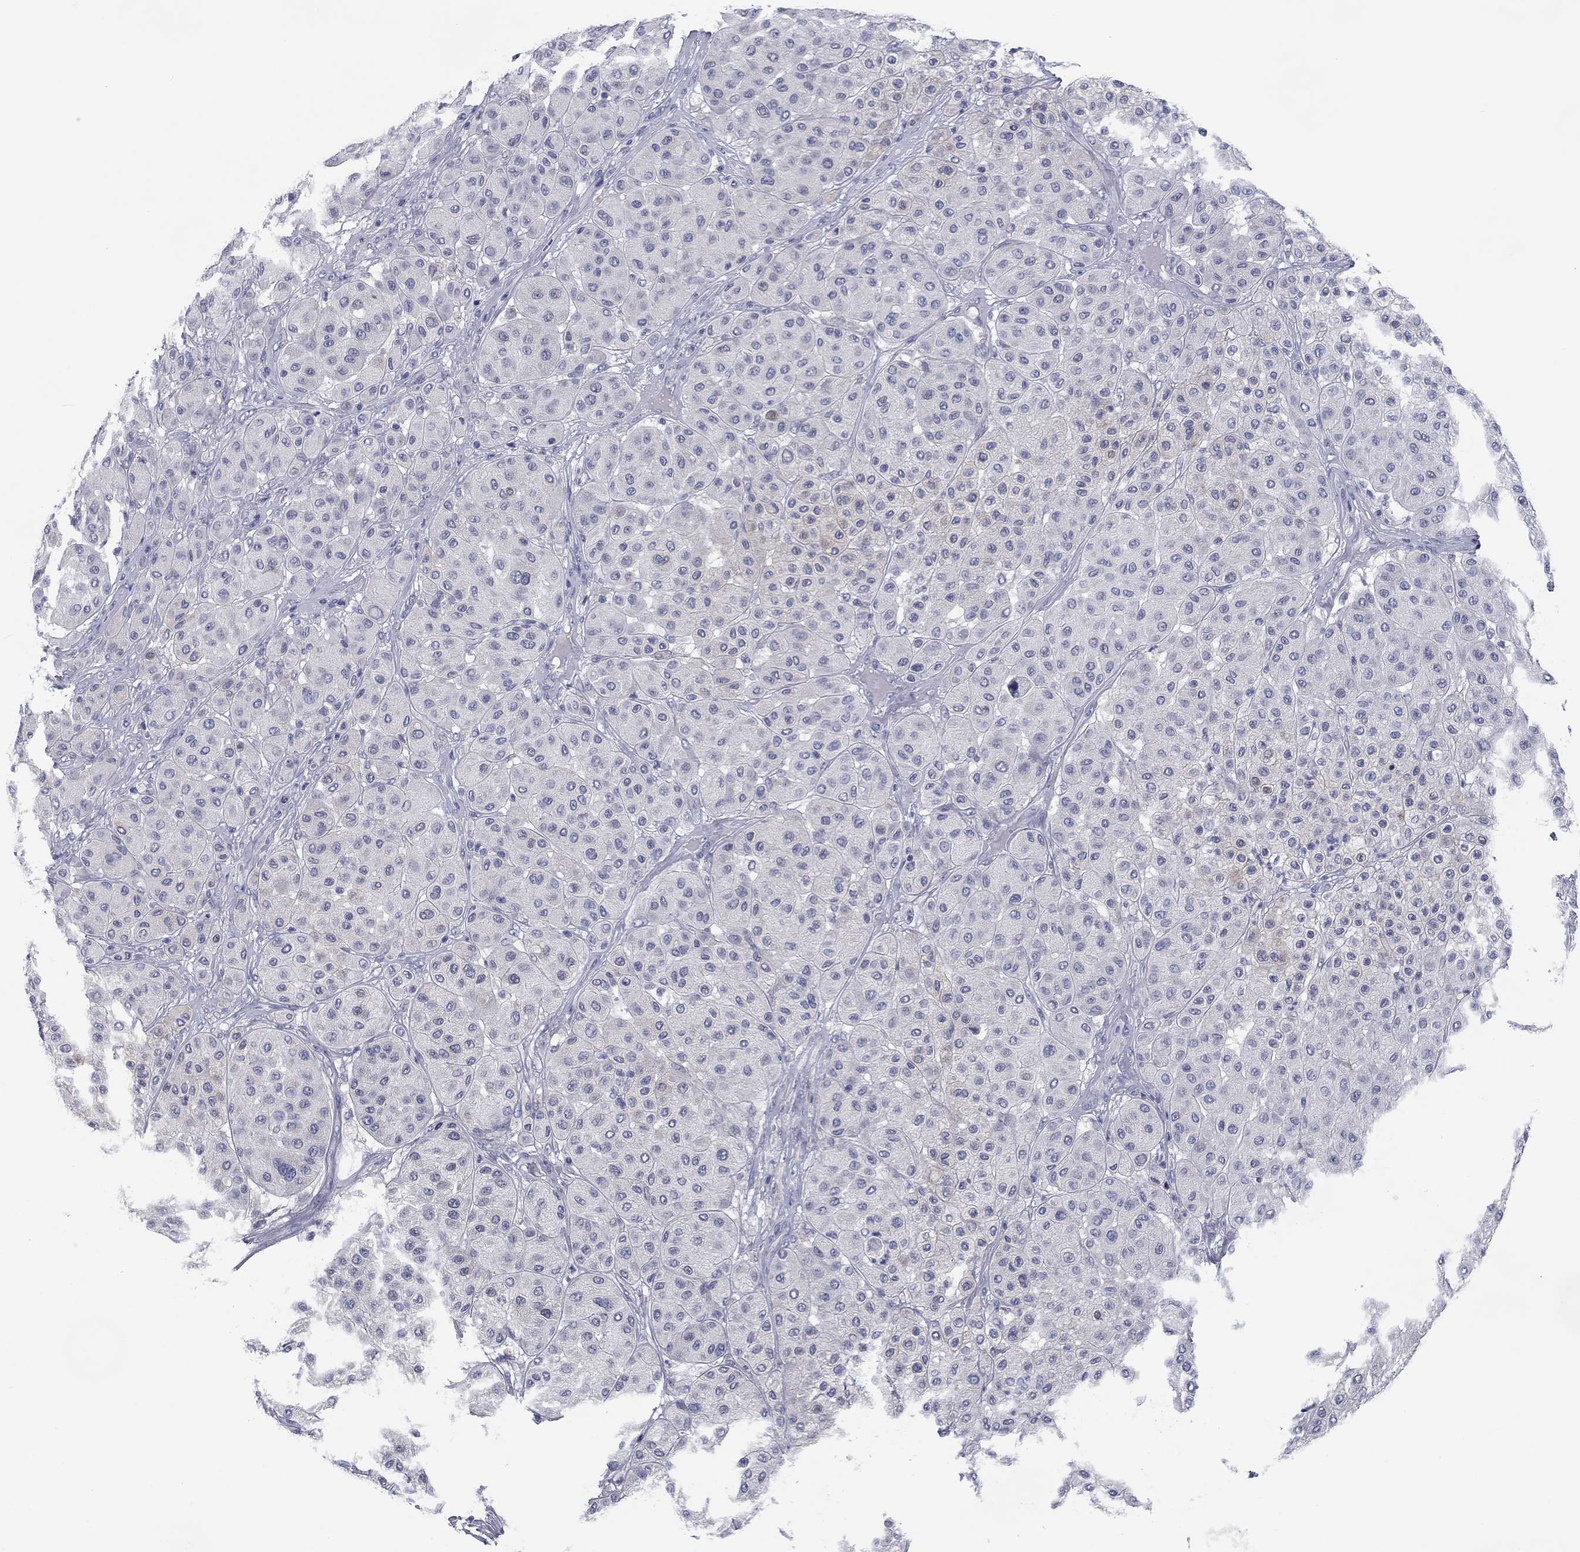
{"staining": {"intensity": "negative", "quantity": "none", "location": "none"}, "tissue": "melanoma", "cell_type": "Tumor cells", "image_type": "cancer", "snomed": [{"axis": "morphology", "description": "Malignant melanoma, Metastatic site"}, {"axis": "topography", "description": "Smooth muscle"}], "caption": "This is an immunohistochemistry (IHC) histopathology image of human malignant melanoma (metastatic site). There is no positivity in tumor cells.", "gene": "CALB1", "patient": {"sex": "male", "age": 41}}